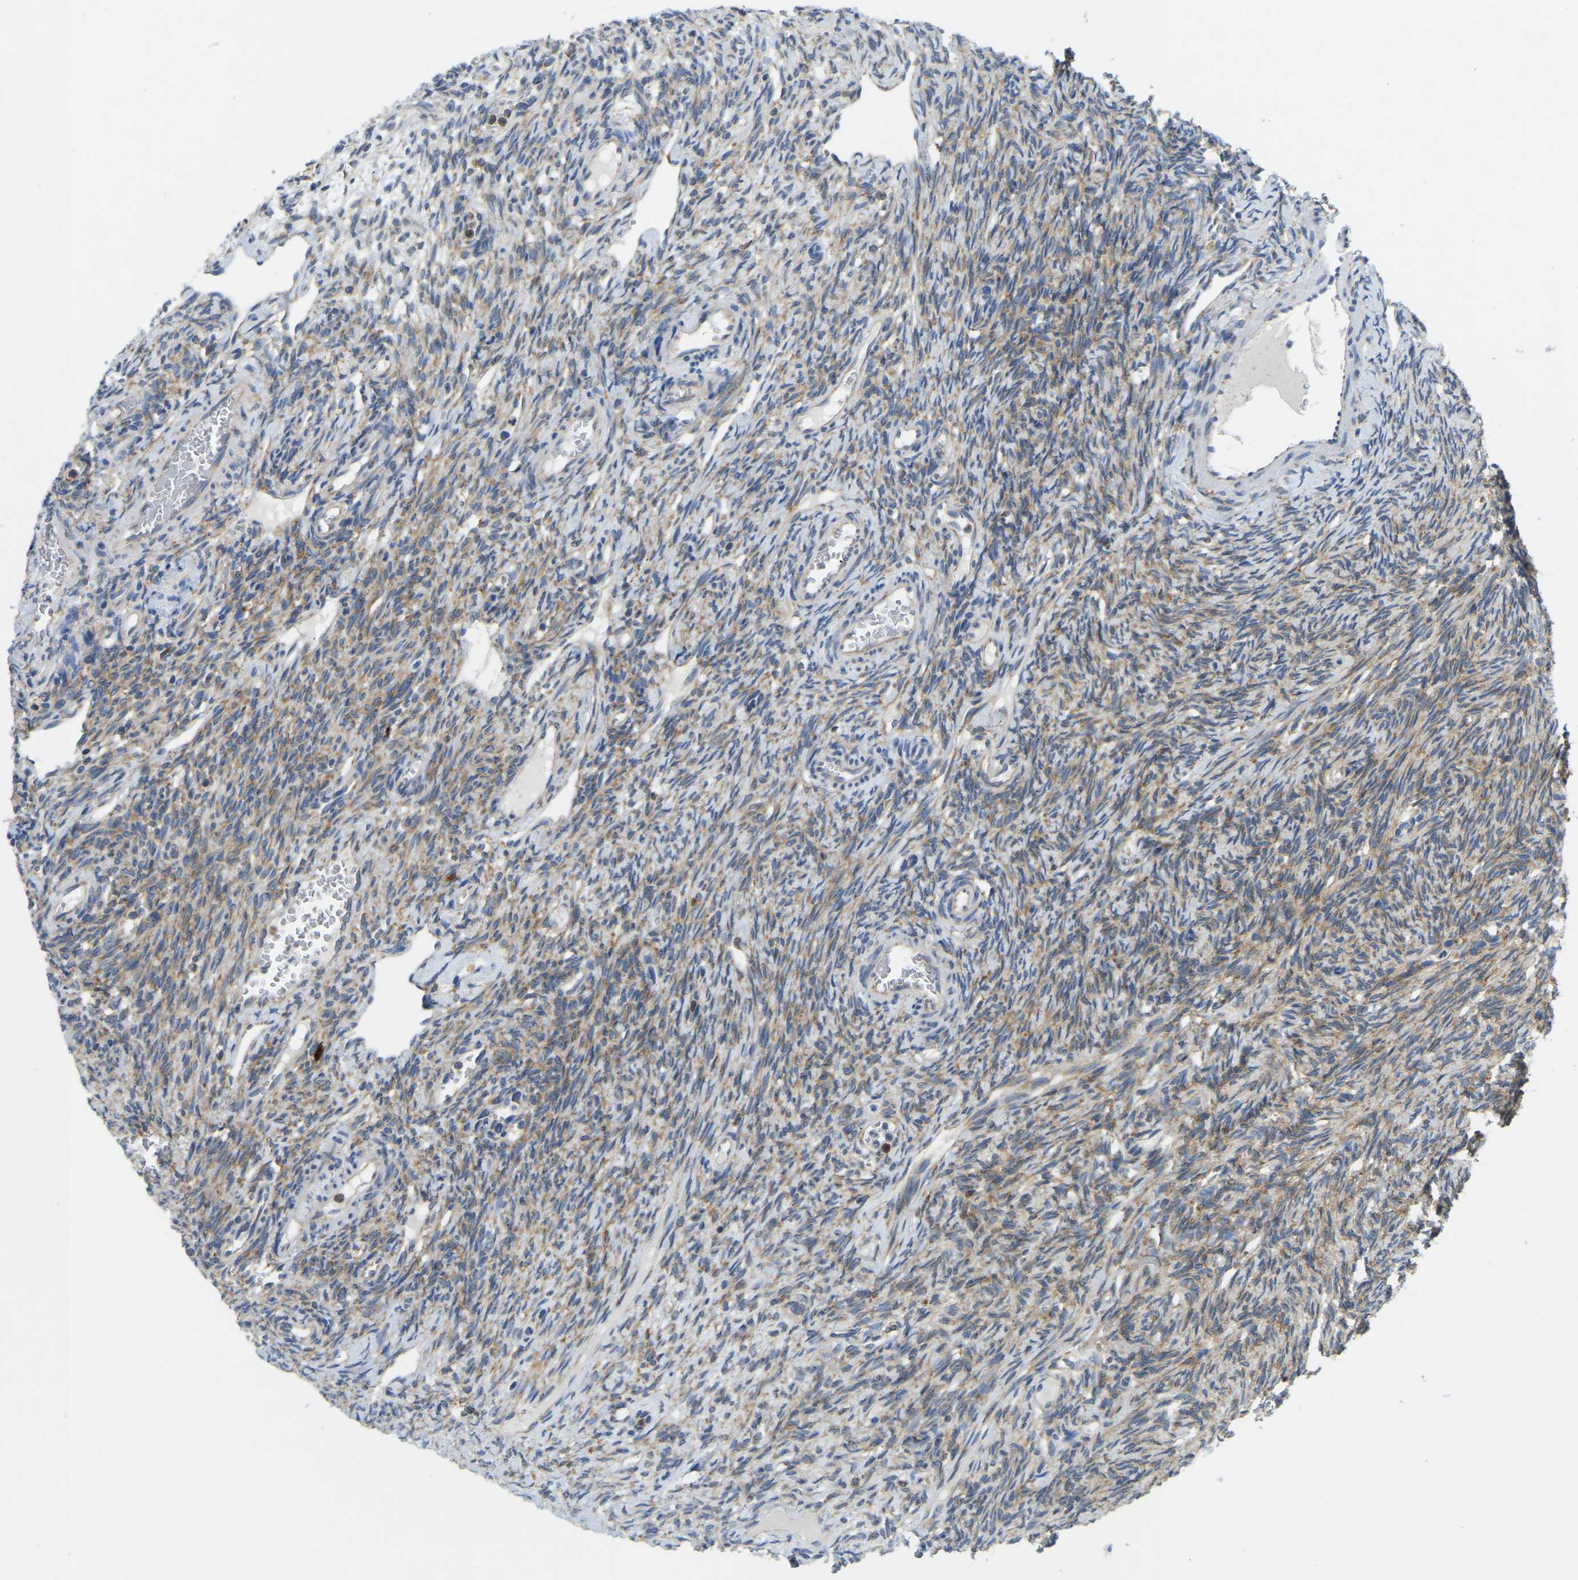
{"staining": {"intensity": "moderate", "quantity": "25%-75%", "location": "cytoplasmic/membranous"}, "tissue": "ovary", "cell_type": "Follicle cells", "image_type": "normal", "snomed": [{"axis": "morphology", "description": "Normal tissue, NOS"}, {"axis": "topography", "description": "Ovary"}], "caption": "IHC histopathology image of normal ovary stained for a protein (brown), which demonstrates medium levels of moderate cytoplasmic/membranous staining in about 25%-75% of follicle cells.", "gene": "SND1", "patient": {"sex": "female", "age": 33}}